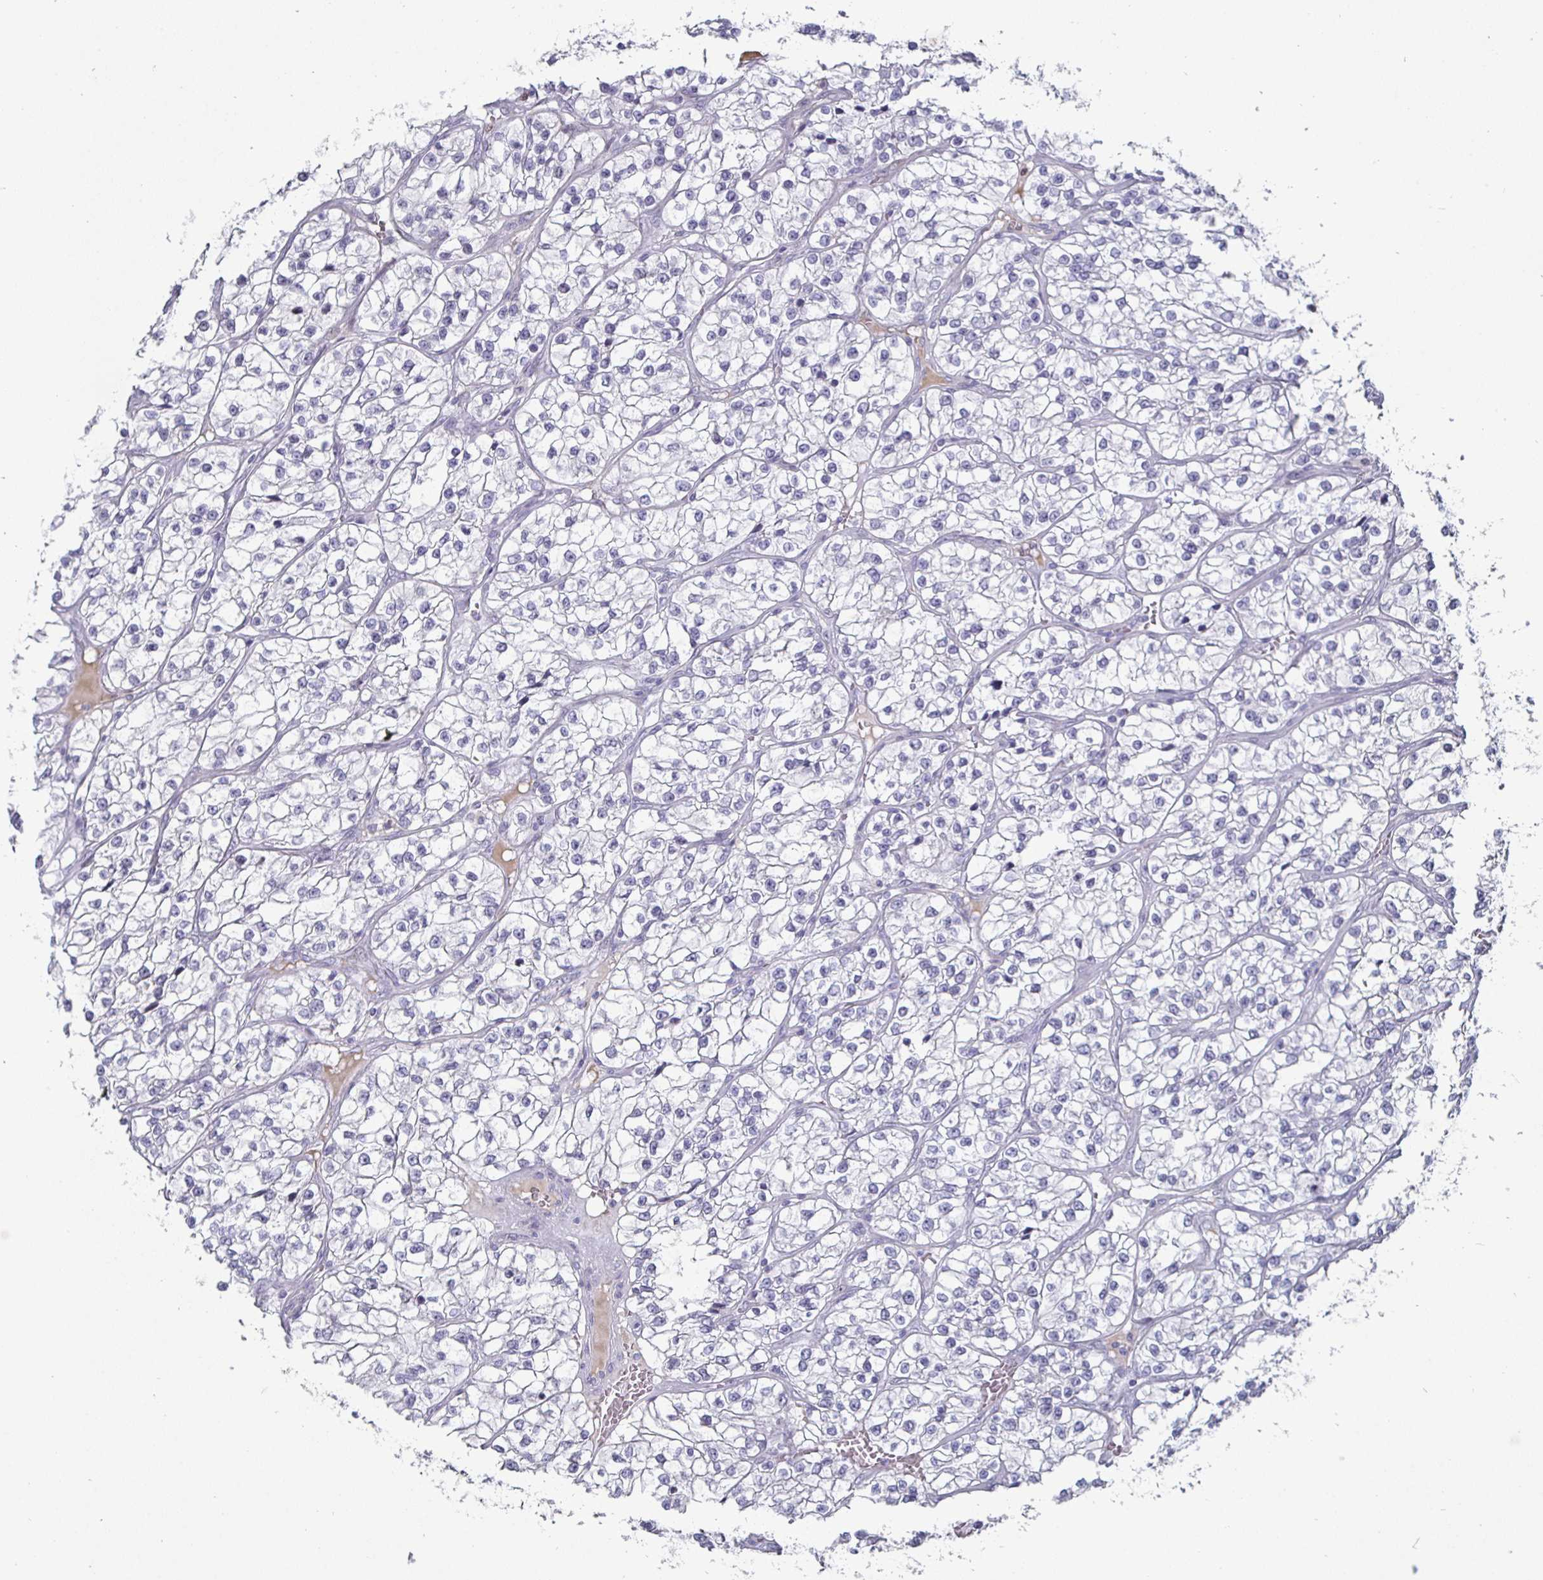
{"staining": {"intensity": "negative", "quantity": "none", "location": "none"}, "tissue": "renal cancer", "cell_type": "Tumor cells", "image_type": "cancer", "snomed": [{"axis": "morphology", "description": "Adenocarcinoma, NOS"}, {"axis": "topography", "description": "Kidney"}], "caption": "Immunohistochemistry of renal adenocarcinoma displays no positivity in tumor cells. (DAB immunohistochemistry (IHC), high magnification).", "gene": "OOSP2", "patient": {"sex": "female", "age": 57}}